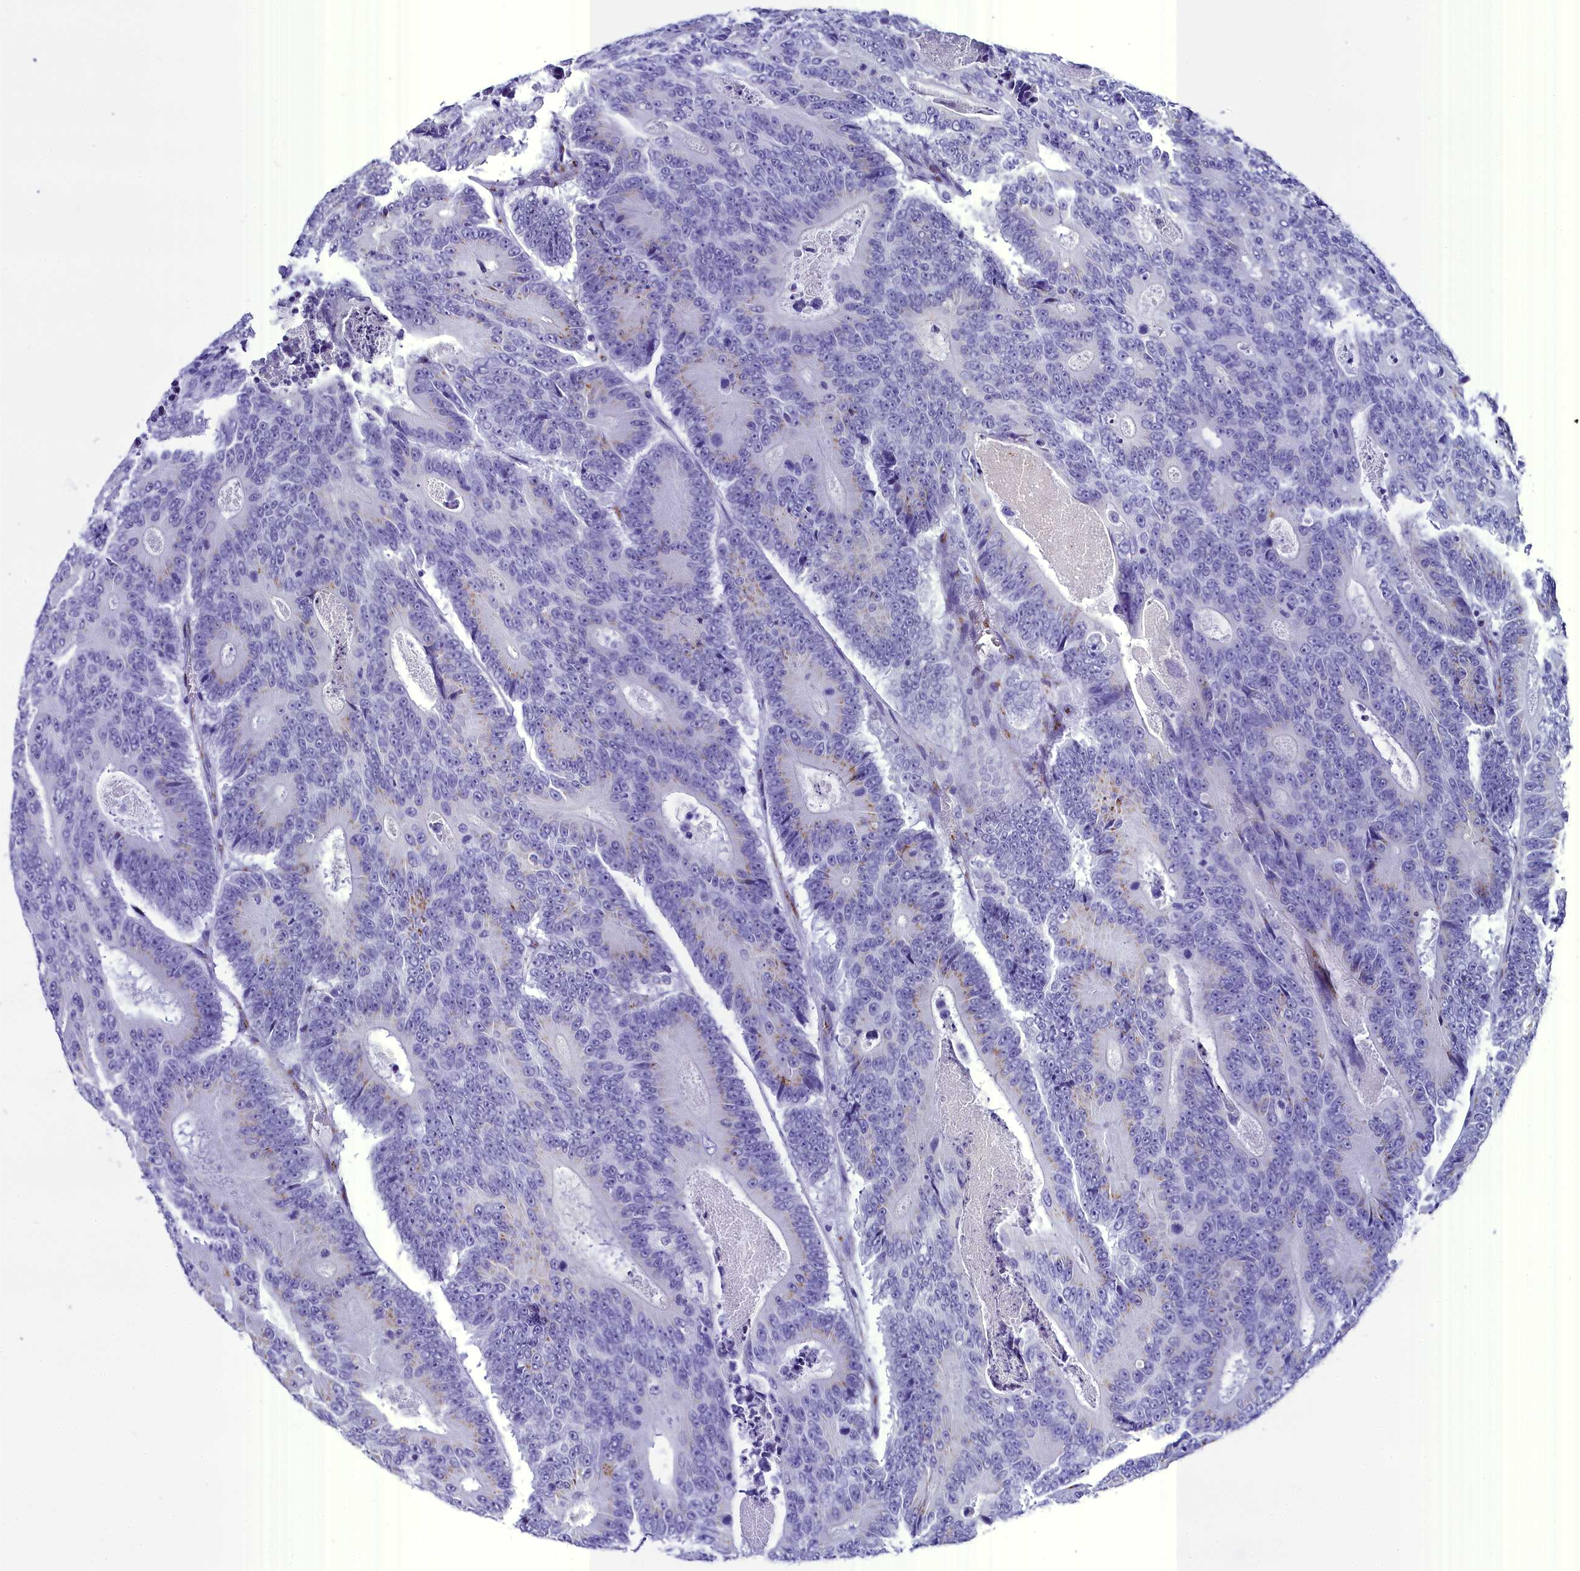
{"staining": {"intensity": "weak", "quantity": "<25%", "location": "cytoplasmic/membranous"}, "tissue": "colorectal cancer", "cell_type": "Tumor cells", "image_type": "cancer", "snomed": [{"axis": "morphology", "description": "Adenocarcinoma, NOS"}, {"axis": "topography", "description": "Colon"}], "caption": "The immunohistochemistry (IHC) photomicrograph has no significant positivity in tumor cells of colorectal cancer tissue.", "gene": "AP3B2", "patient": {"sex": "male", "age": 83}}